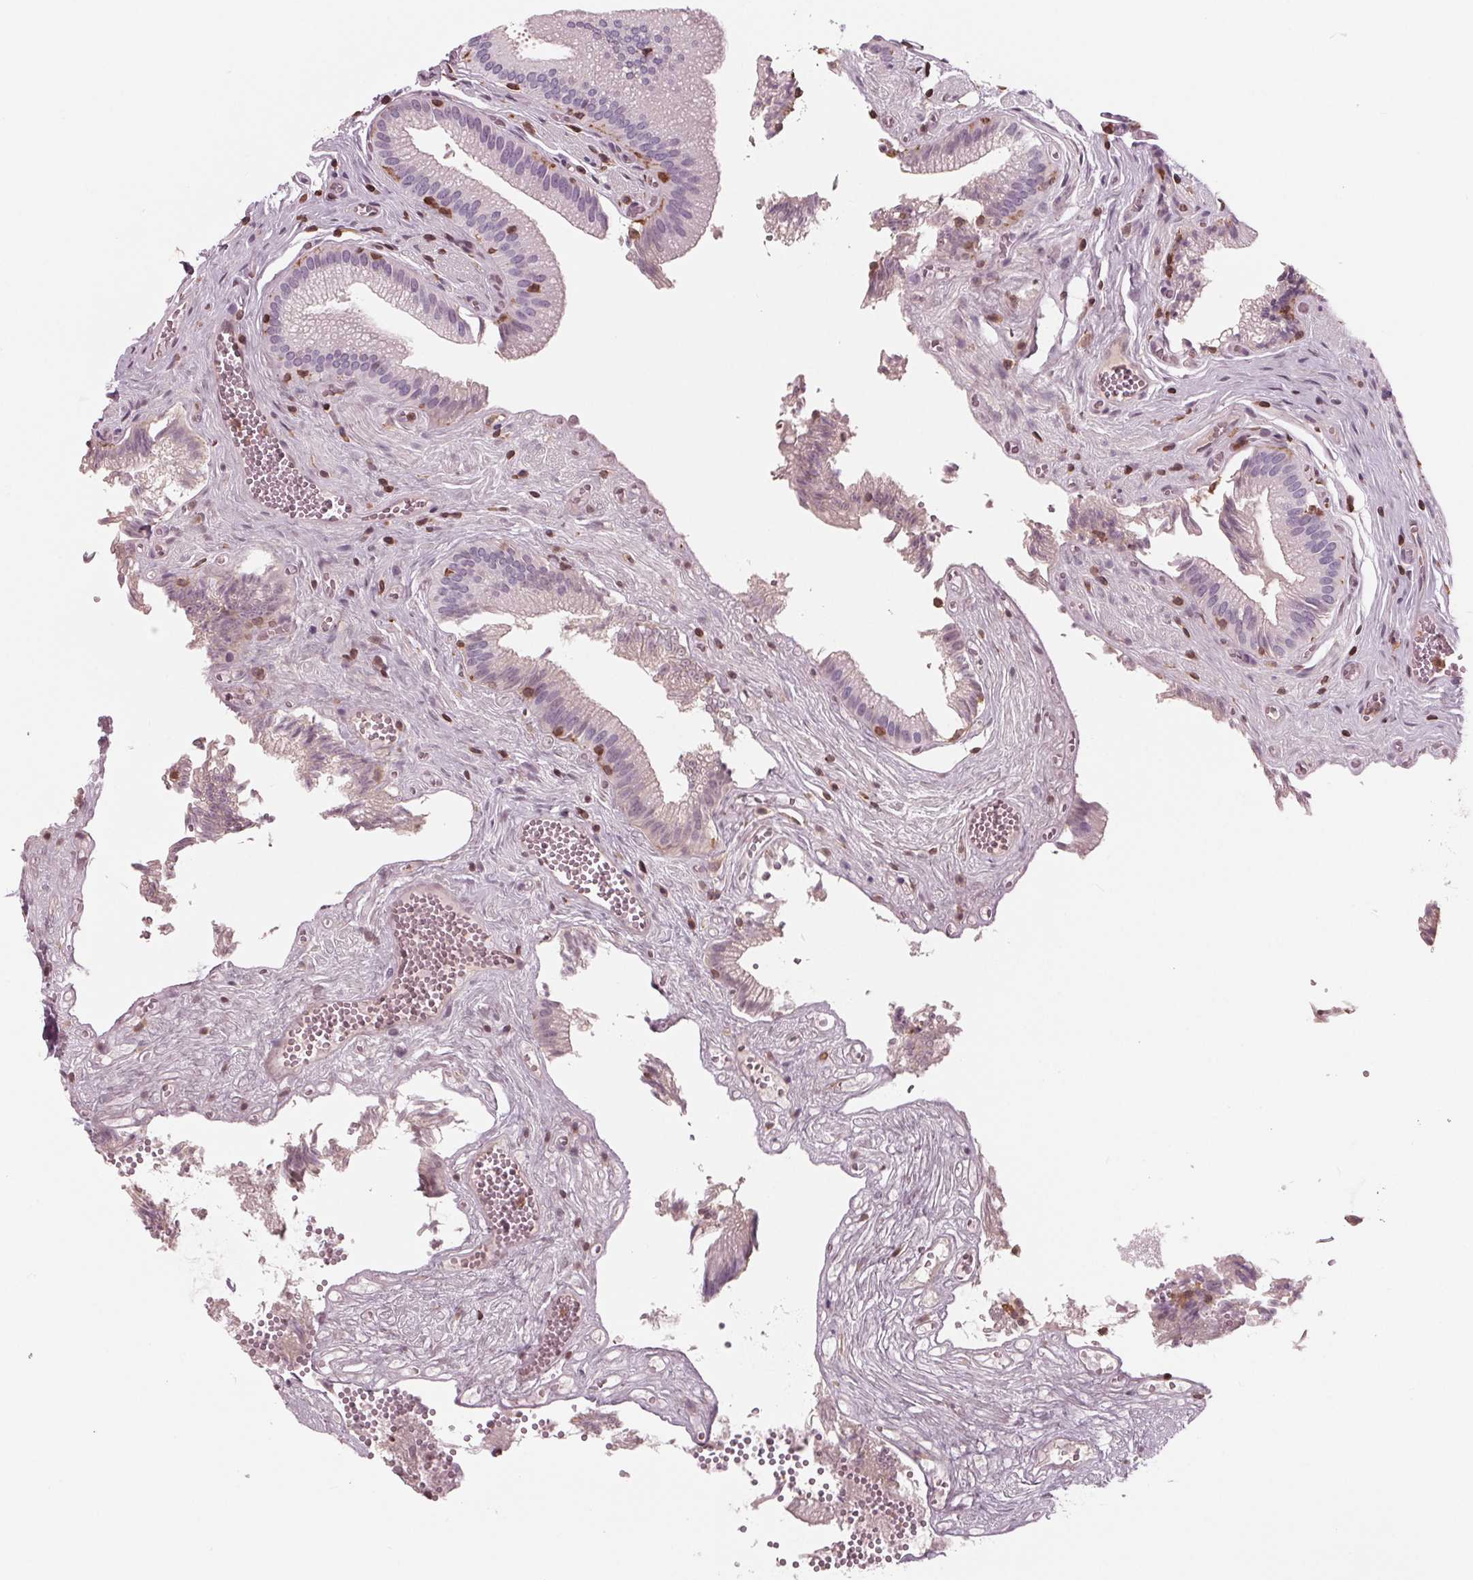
{"staining": {"intensity": "negative", "quantity": "none", "location": "none"}, "tissue": "gallbladder", "cell_type": "Glandular cells", "image_type": "normal", "snomed": [{"axis": "morphology", "description": "Normal tissue, NOS"}, {"axis": "topography", "description": "Gallbladder"}, {"axis": "topography", "description": "Peripheral nerve tissue"}], "caption": "This image is of benign gallbladder stained with immunohistochemistry to label a protein in brown with the nuclei are counter-stained blue. There is no staining in glandular cells. The staining was performed using DAB (3,3'-diaminobenzidine) to visualize the protein expression in brown, while the nuclei were stained in blue with hematoxylin (Magnification: 20x).", "gene": "ARHGAP25", "patient": {"sex": "male", "age": 17}}